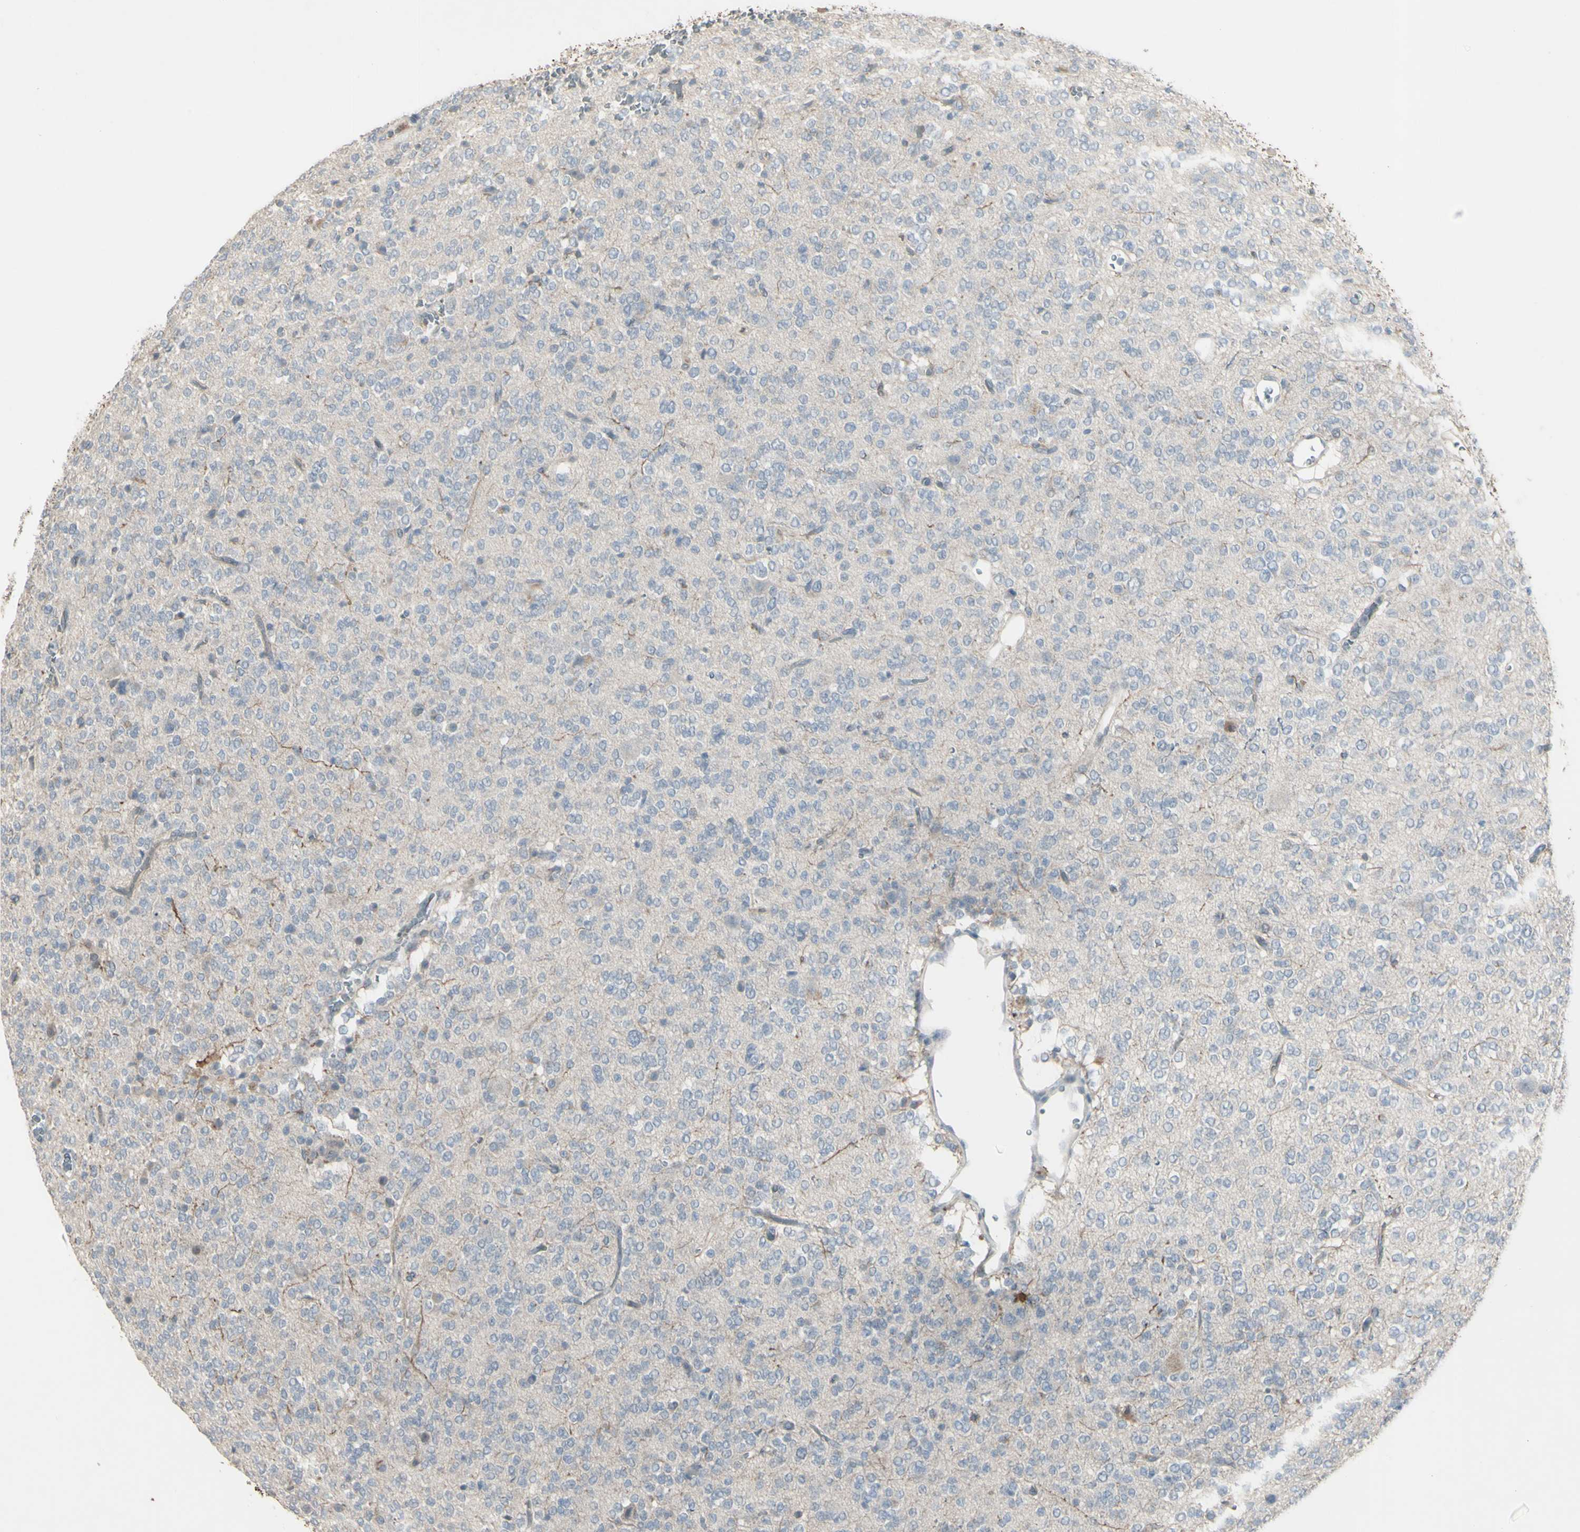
{"staining": {"intensity": "negative", "quantity": "none", "location": "none"}, "tissue": "glioma", "cell_type": "Tumor cells", "image_type": "cancer", "snomed": [{"axis": "morphology", "description": "Glioma, malignant, Low grade"}, {"axis": "topography", "description": "Brain"}], "caption": "Immunohistochemistry micrograph of human glioma stained for a protein (brown), which displays no staining in tumor cells. (DAB (3,3'-diaminobenzidine) IHC with hematoxylin counter stain).", "gene": "PIAS4", "patient": {"sex": "male", "age": 38}}